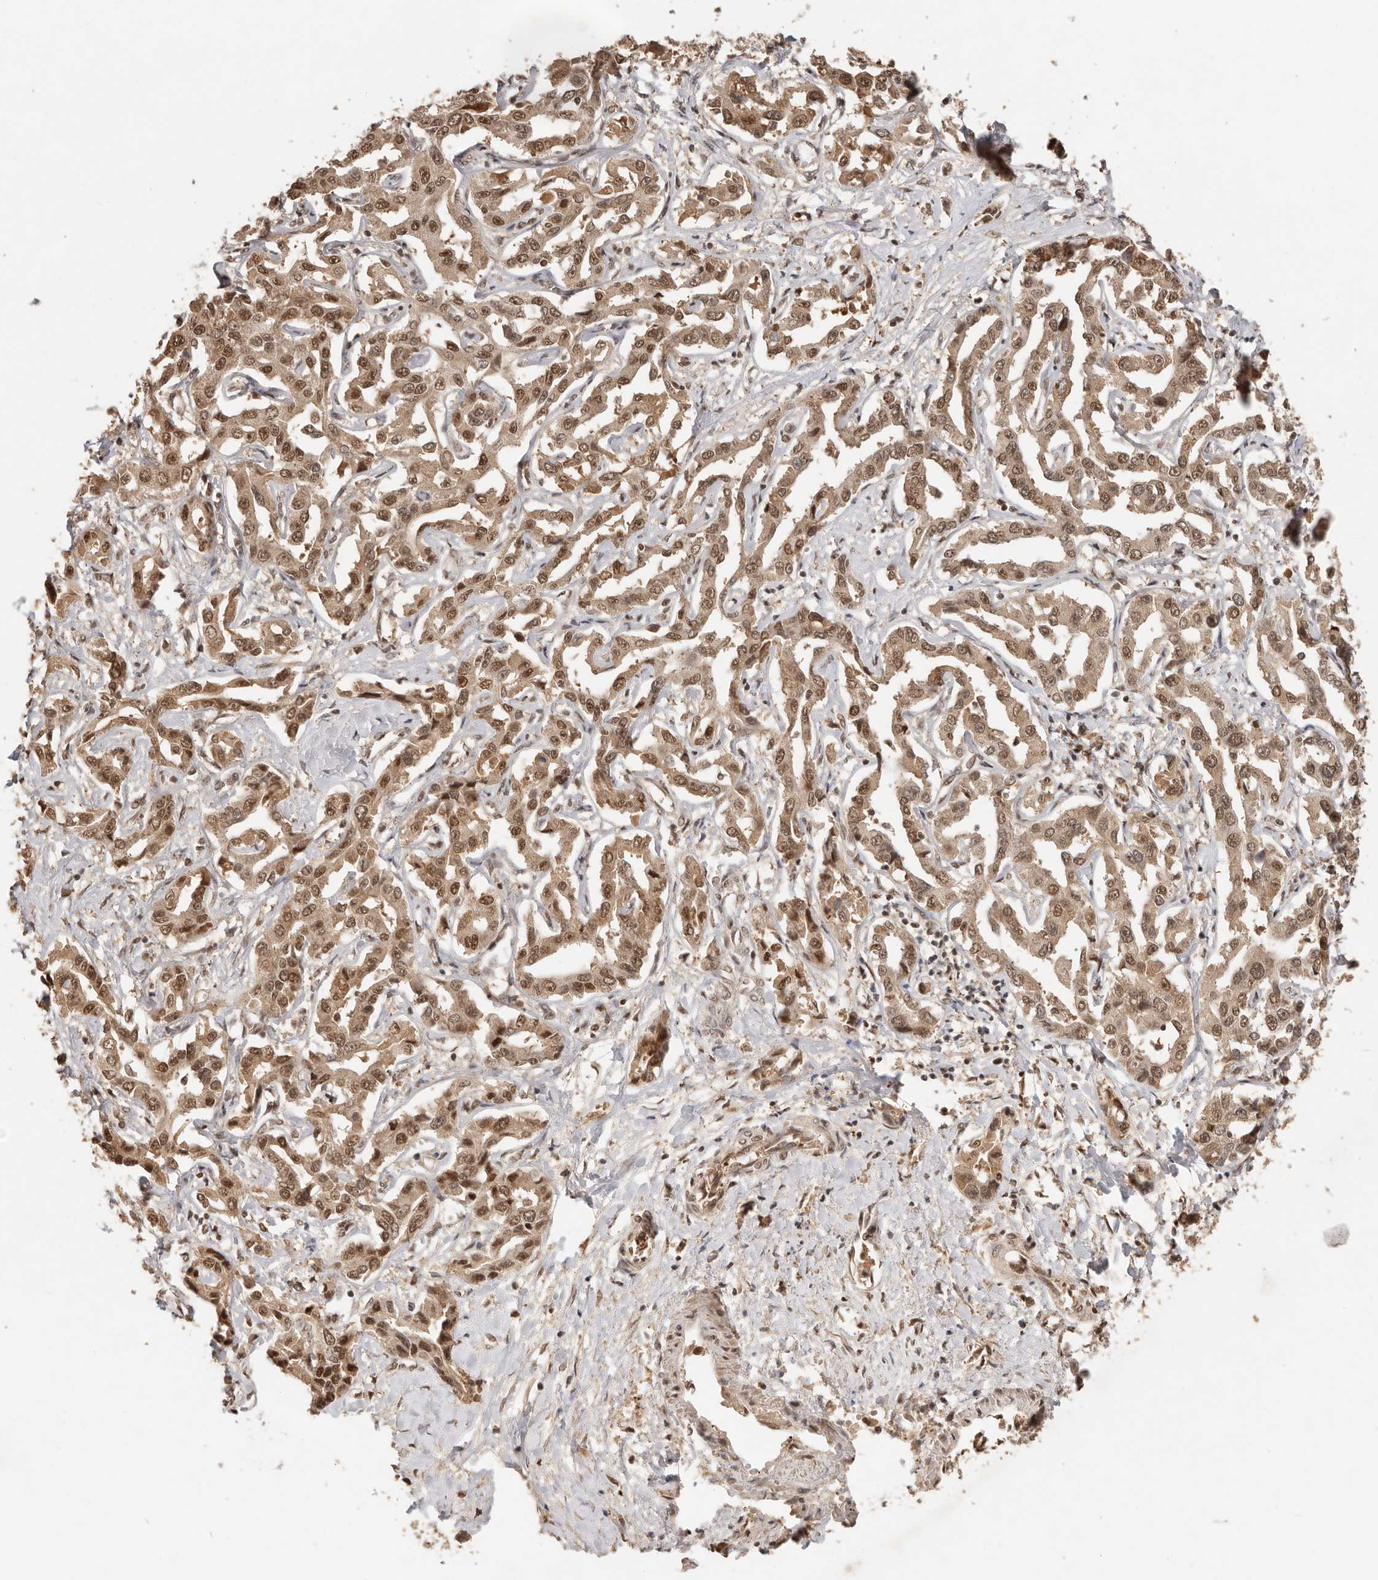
{"staining": {"intensity": "strong", "quantity": ">75%", "location": "cytoplasmic/membranous,nuclear"}, "tissue": "liver cancer", "cell_type": "Tumor cells", "image_type": "cancer", "snomed": [{"axis": "morphology", "description": "Cholangiocarcinoma"}, {"axis": "topography", "description": "Liver"}], "caption": "There is high levels of strong cytoplasmic/membranous and nuclear staining in tumor cells of liver cholangiocarcinoma, as demonstrated by immunohistochemical staining (brown color).", "gene": "PSMA5", "patient": {"sex": "male", "age": 59}}